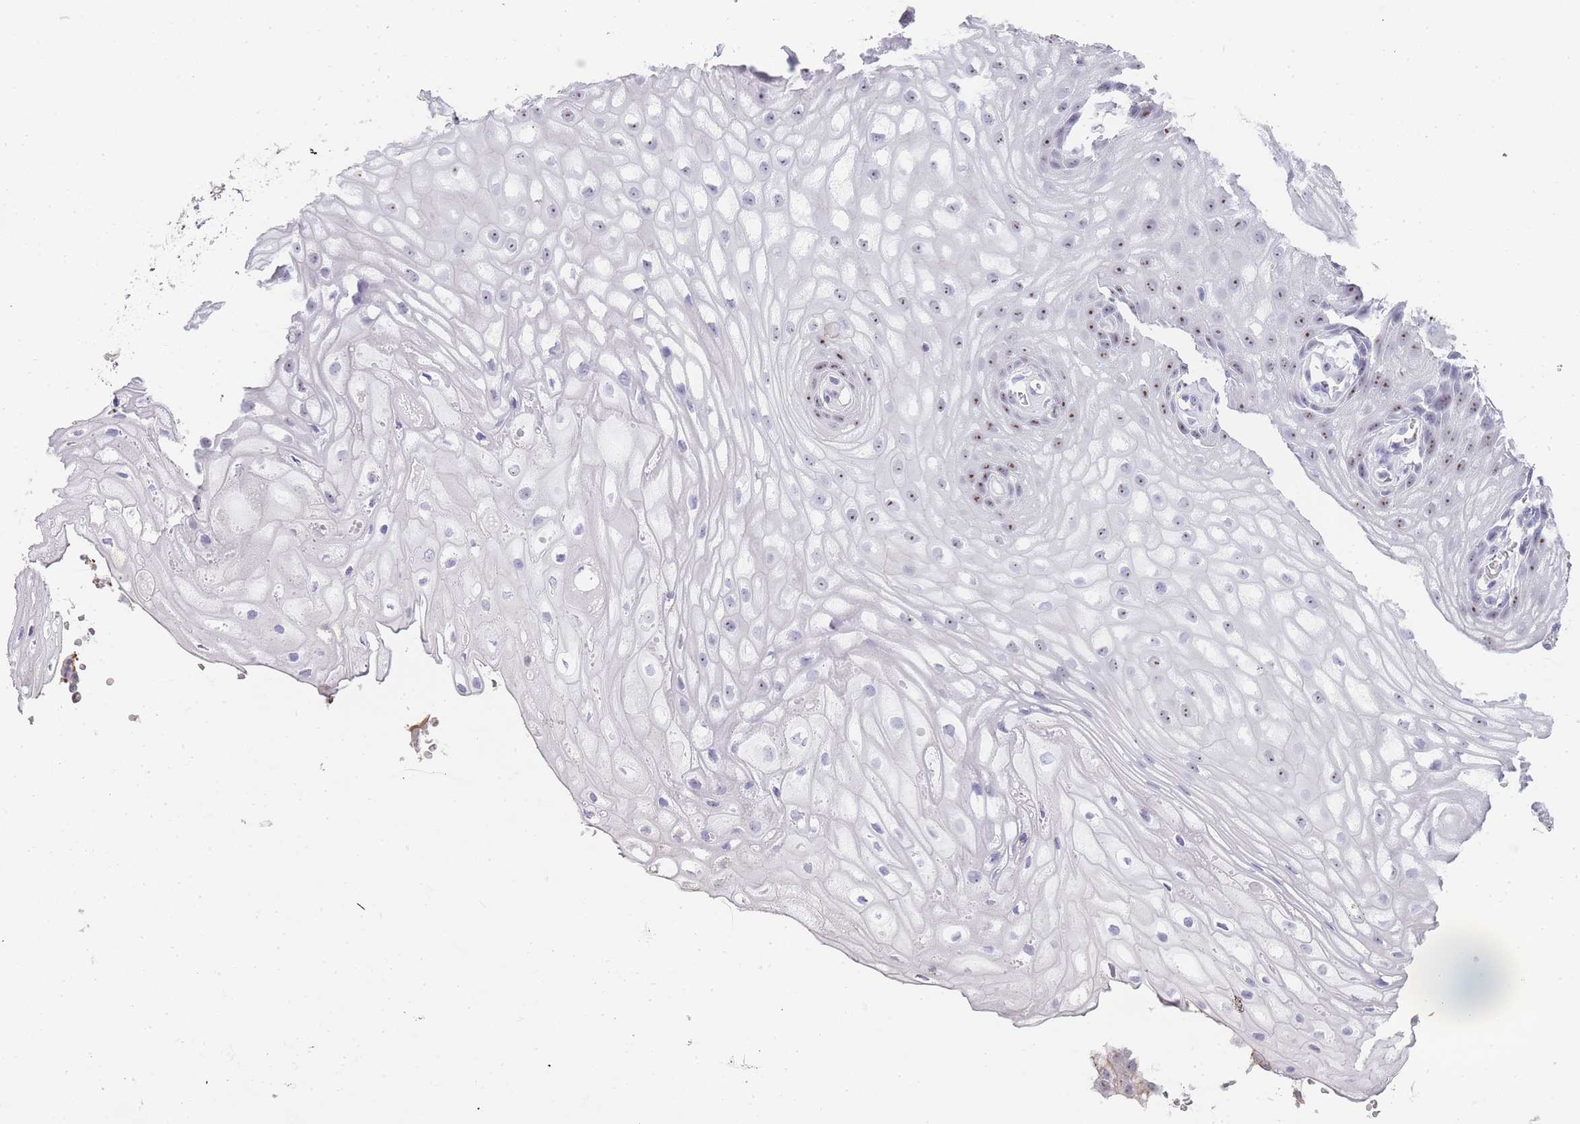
{"staining": {"intensity": "weak", "quantity": "25%-75%", "location": "nuclear"}, "tissue": "vagina", "cell_type": "Squamous epithelial cells", "image_type": "normal", "snomed": [{"axis": "morphology", "description": "Normal tissue, NOS"}, {"axis": "topography", "description": "Vagina"}], "caption": "Human vagina stained for a protein (brown) reveals weak nuclear positive staining in about 25%-75% of squamous epithelial cells.", "gene": "NOP14", "patient": {"sex": "female", "age": 60}}